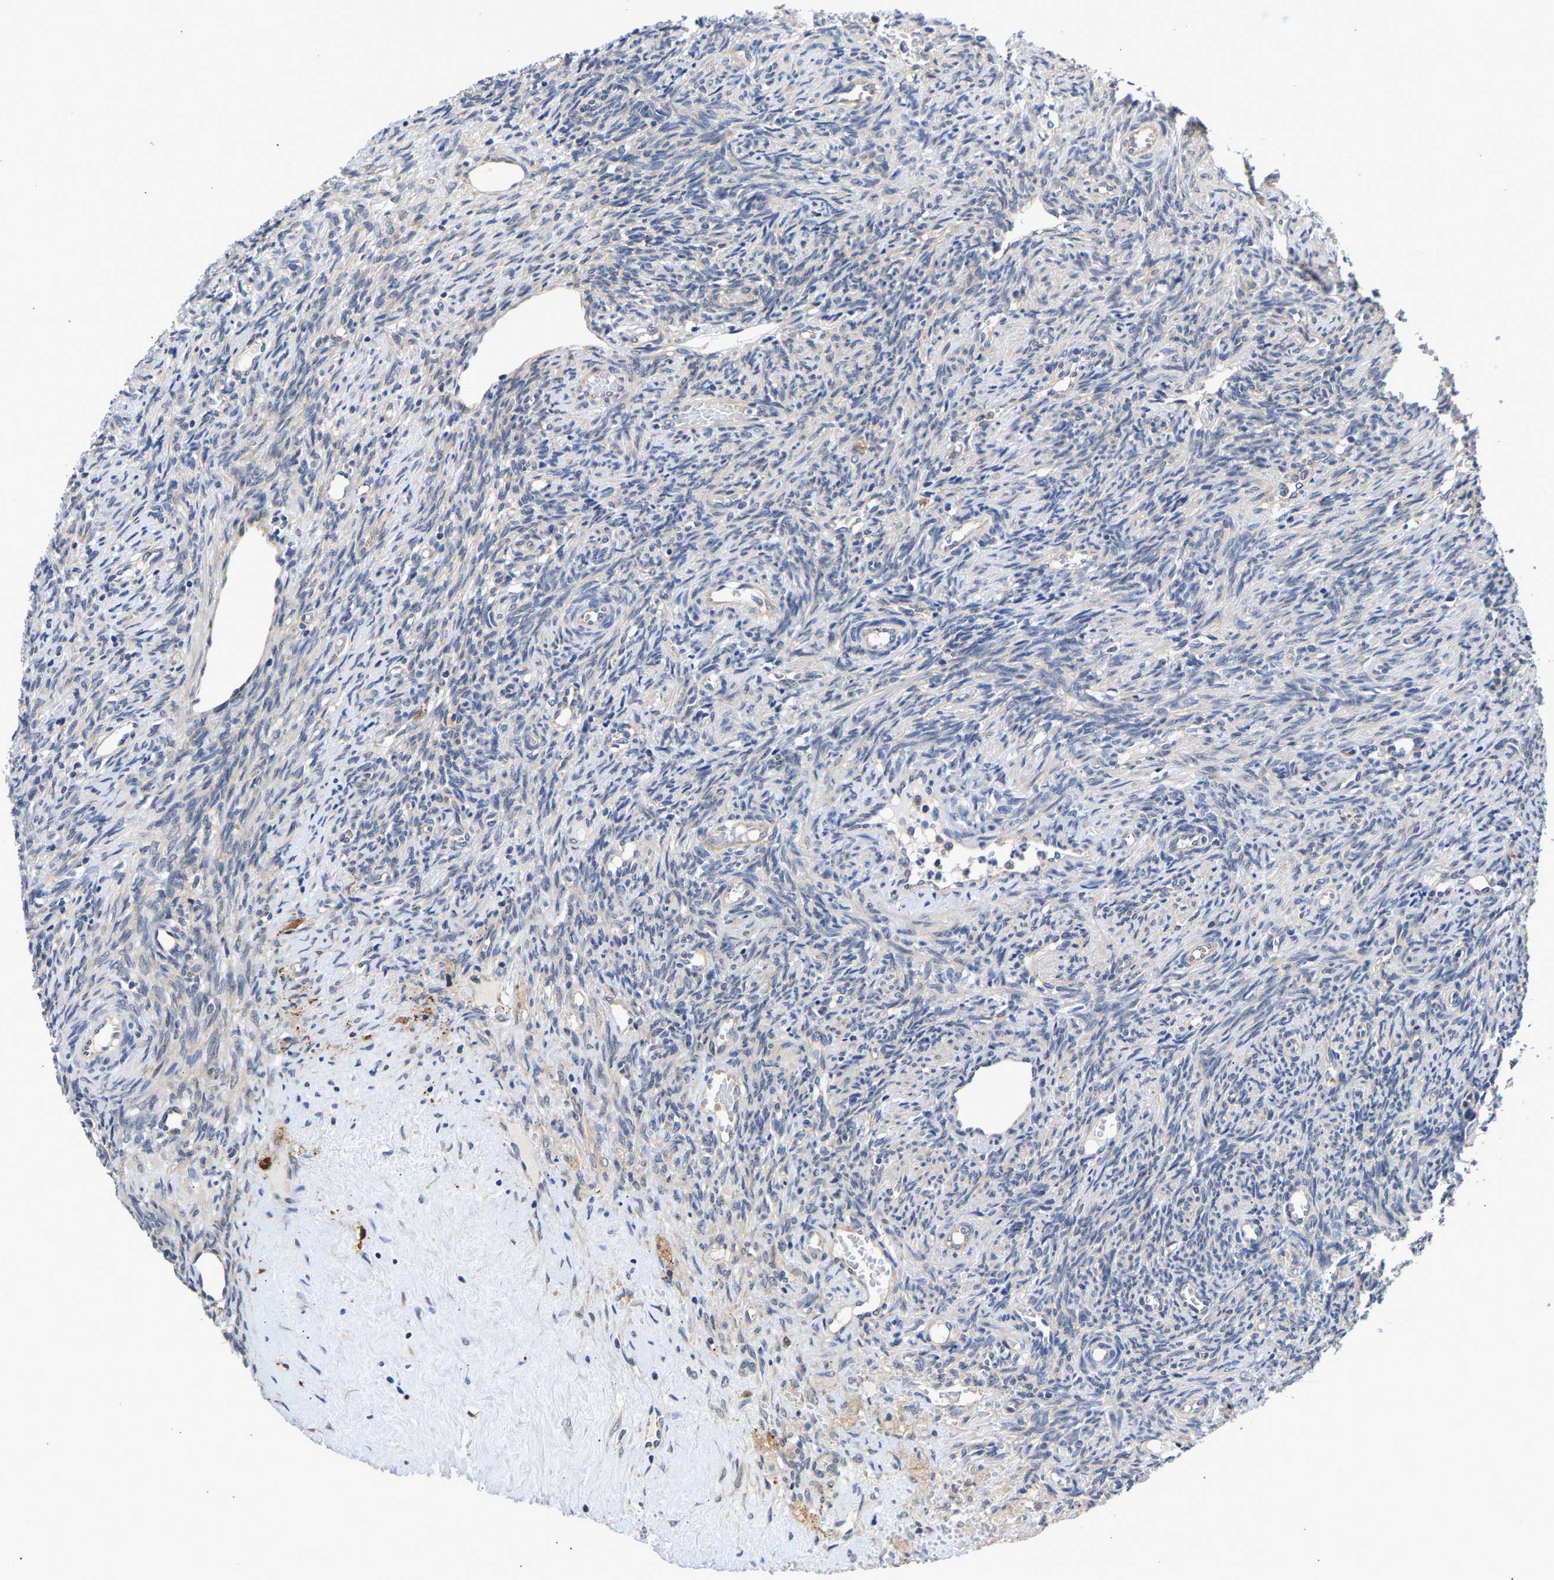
{"staining": {"intensity": "moderate", "quantity": ">75%", "location": "cytoplasmic/membranous"}, "tissue": "ovary", "cell_type": "Follicle cells", "image_type": "normal", "snomed": [{"axis": "morphology", "description": "Normal tissue, NOS"}, {"axis": "topography", "description": "Ovary"}], "caption": "Protein analysis of unremarkable ovary displays moderate cytoplasmic/membranous positivity in about >75% of follicle cells.", "gene": "CCDC6", "patient": {"sex": "female", "age": 41}}